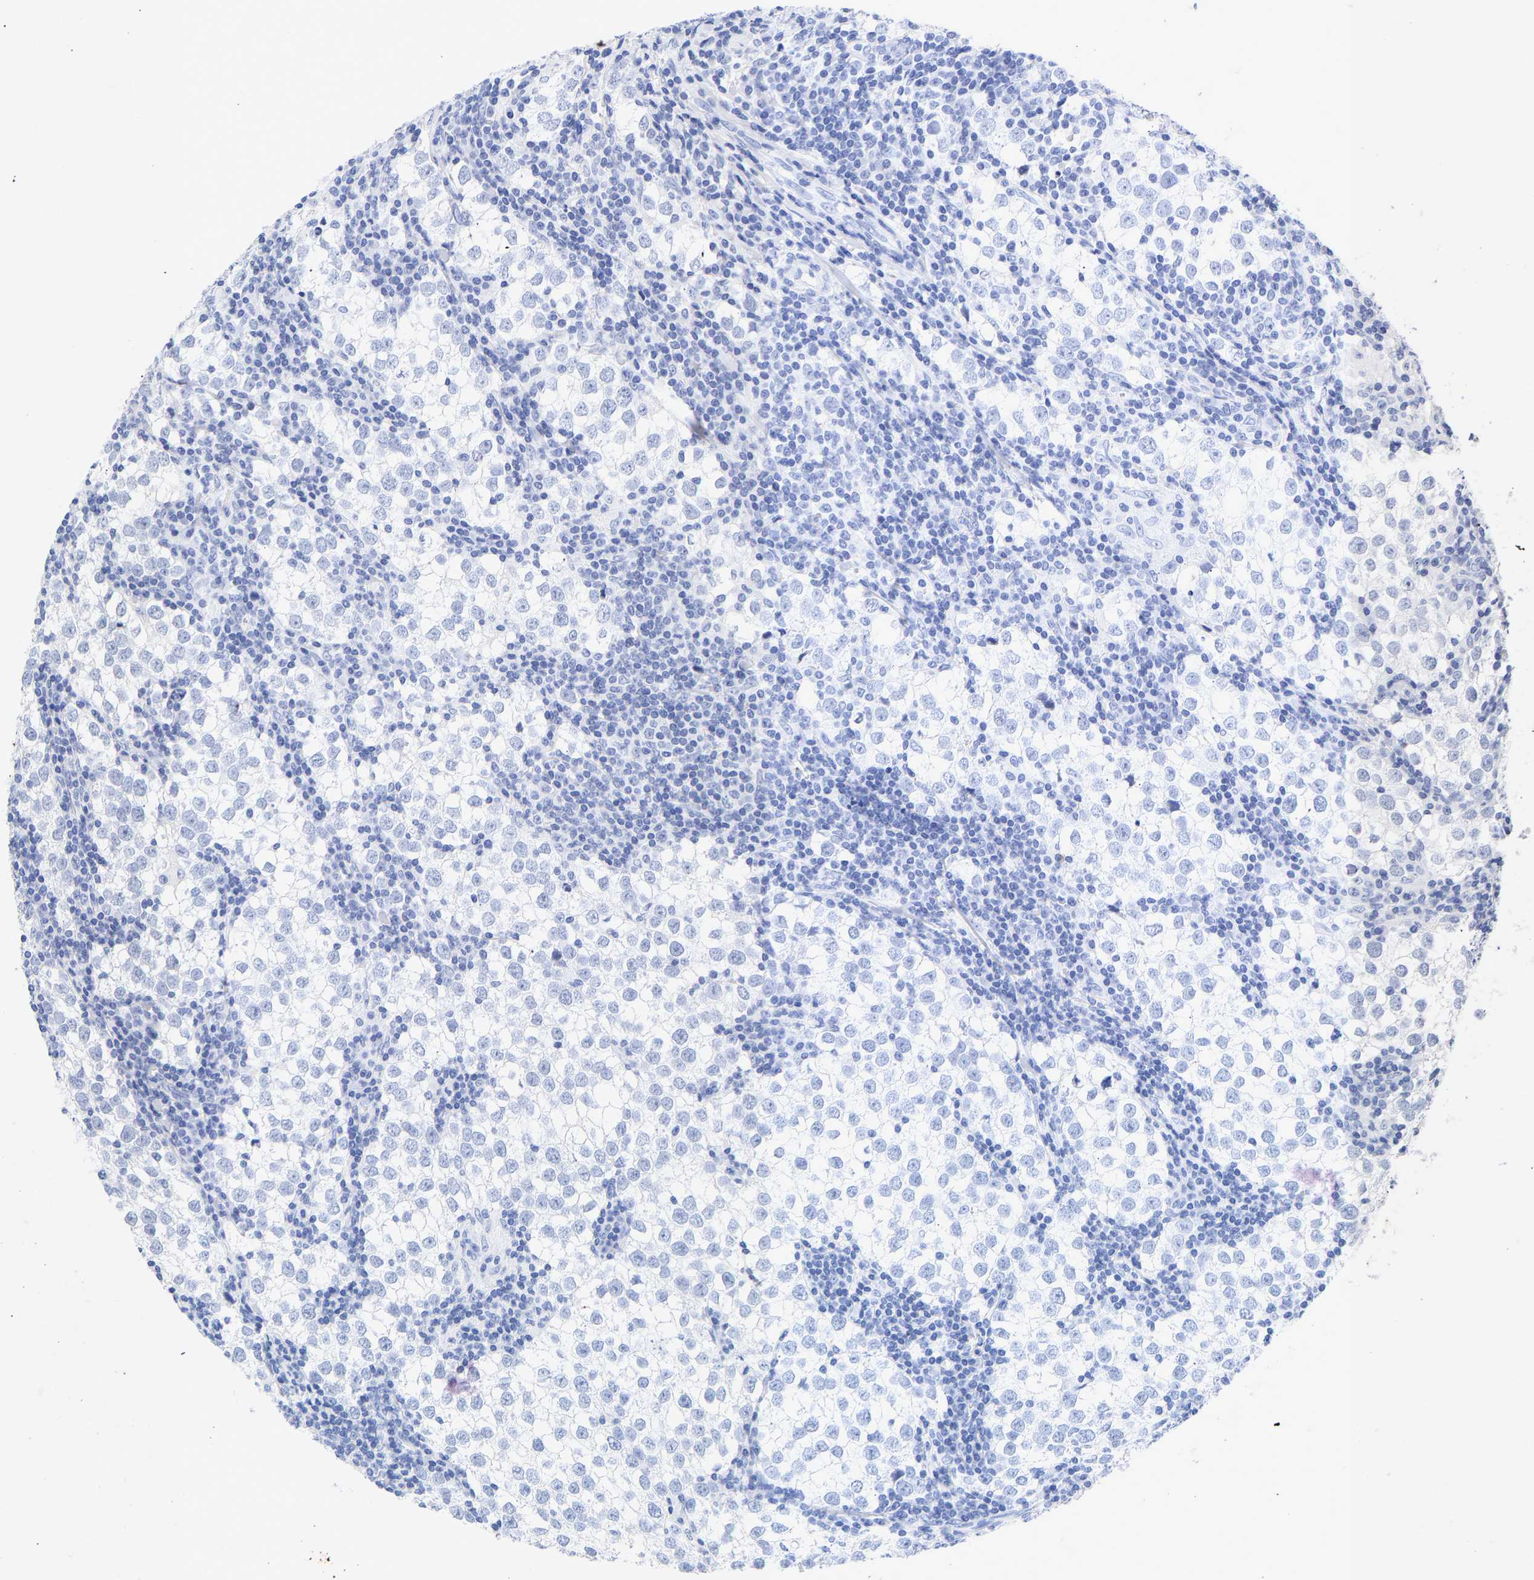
{"staining": {"intensity": "negative", "quantity": "none", "location": "none"}, "tissue": "testis cancer", "cell_type": "Tumor cells", "image_type": "cancer", "snomed": [{"axis": "morphology", "description": "Seminoma, NOS"}, {"axis": "morphology", "description": "Carcinoma, Embryonal, NOS"}, {"axis": "topography", "description": "Testis"}], "caption": "High power microscopy micrograph of an IHC image of testis seminoma, revealing no significant expression in tumor cells.", "gene": "KRT1", "patient": {"sex": "male", "age": 36}}